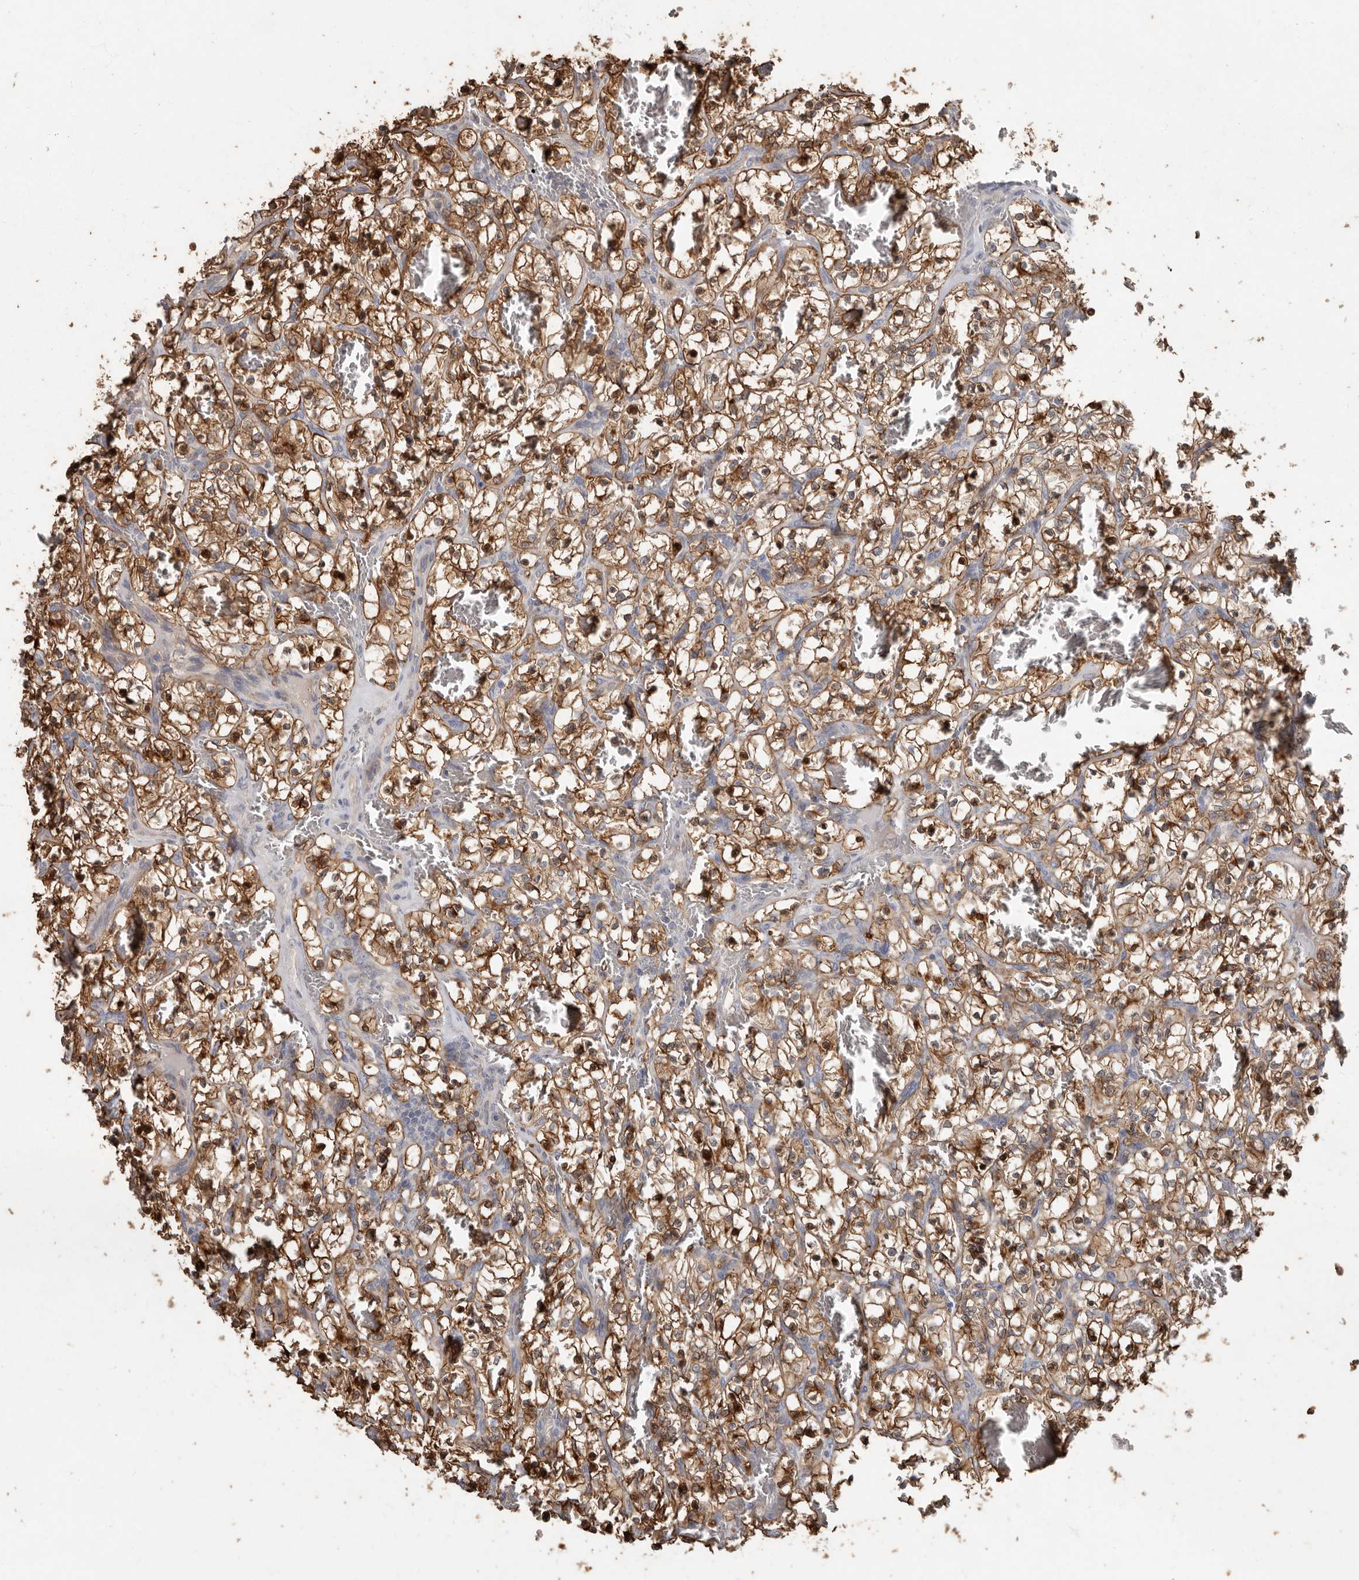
{"staining": {"intensity": "moderate", "quantity": ">75%", "location": "cytoplasmic/membranous,nuclear"}, "tissue": "renal cancer", "cell_type": "Tumor cells", "image_type": "cancer", "snomed": [{"axis": "morphology", "description": "Adenocarcinoma, NOS"}, {"axis": "topography", "description": "Kidney"}], "caption": "Renal adenocarcinoma was stained to show a protein in brown. There is medium levels of moderate cytoplasmic/membranous and nuclear staining in approximately >75% of tumor cells. (DAB IHC, brown staining for protein, blue staining for nuclei).", "gene": "KIF26B", "patient": {"sex": "female", "age": 57}}